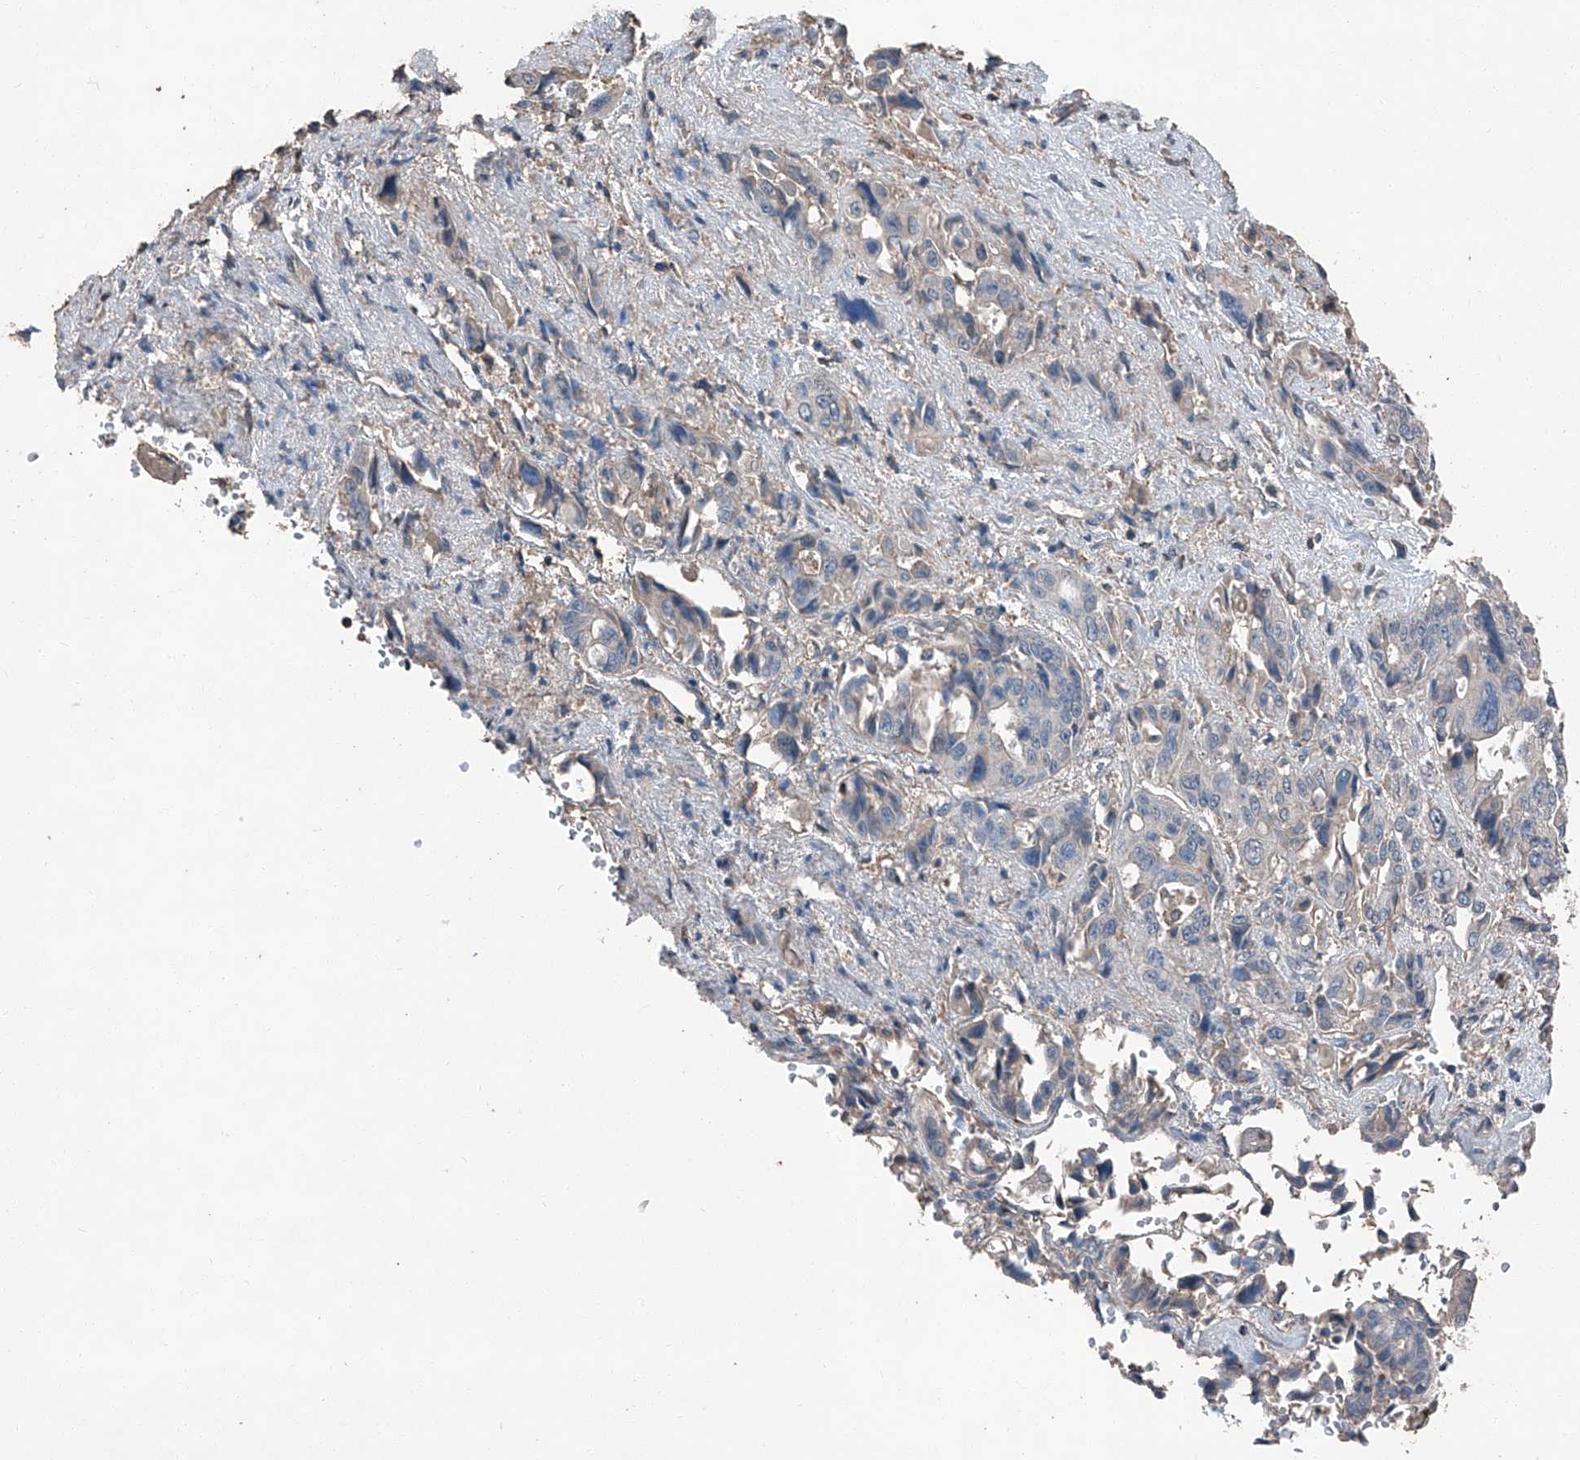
{"staining": {"intensity": "negative", "quantity": "none", "location": "none"}, "tissue": "pancreatic cancer", "cell_type": "Tumor cells", "image_type": "cancer", "snomed": [{"axis": "morphology", "description": "Adenocarcinoma, NOS"}, {"axis": "topography", "description": "Pancreas"}], "caption": "This is a micrograph of IHC staining of pancreatic adenocarcinoma, which shows no positivity in tumor cells.", "gene": "MAMLD1", "patient": {"sex": "male", "age": 46}}